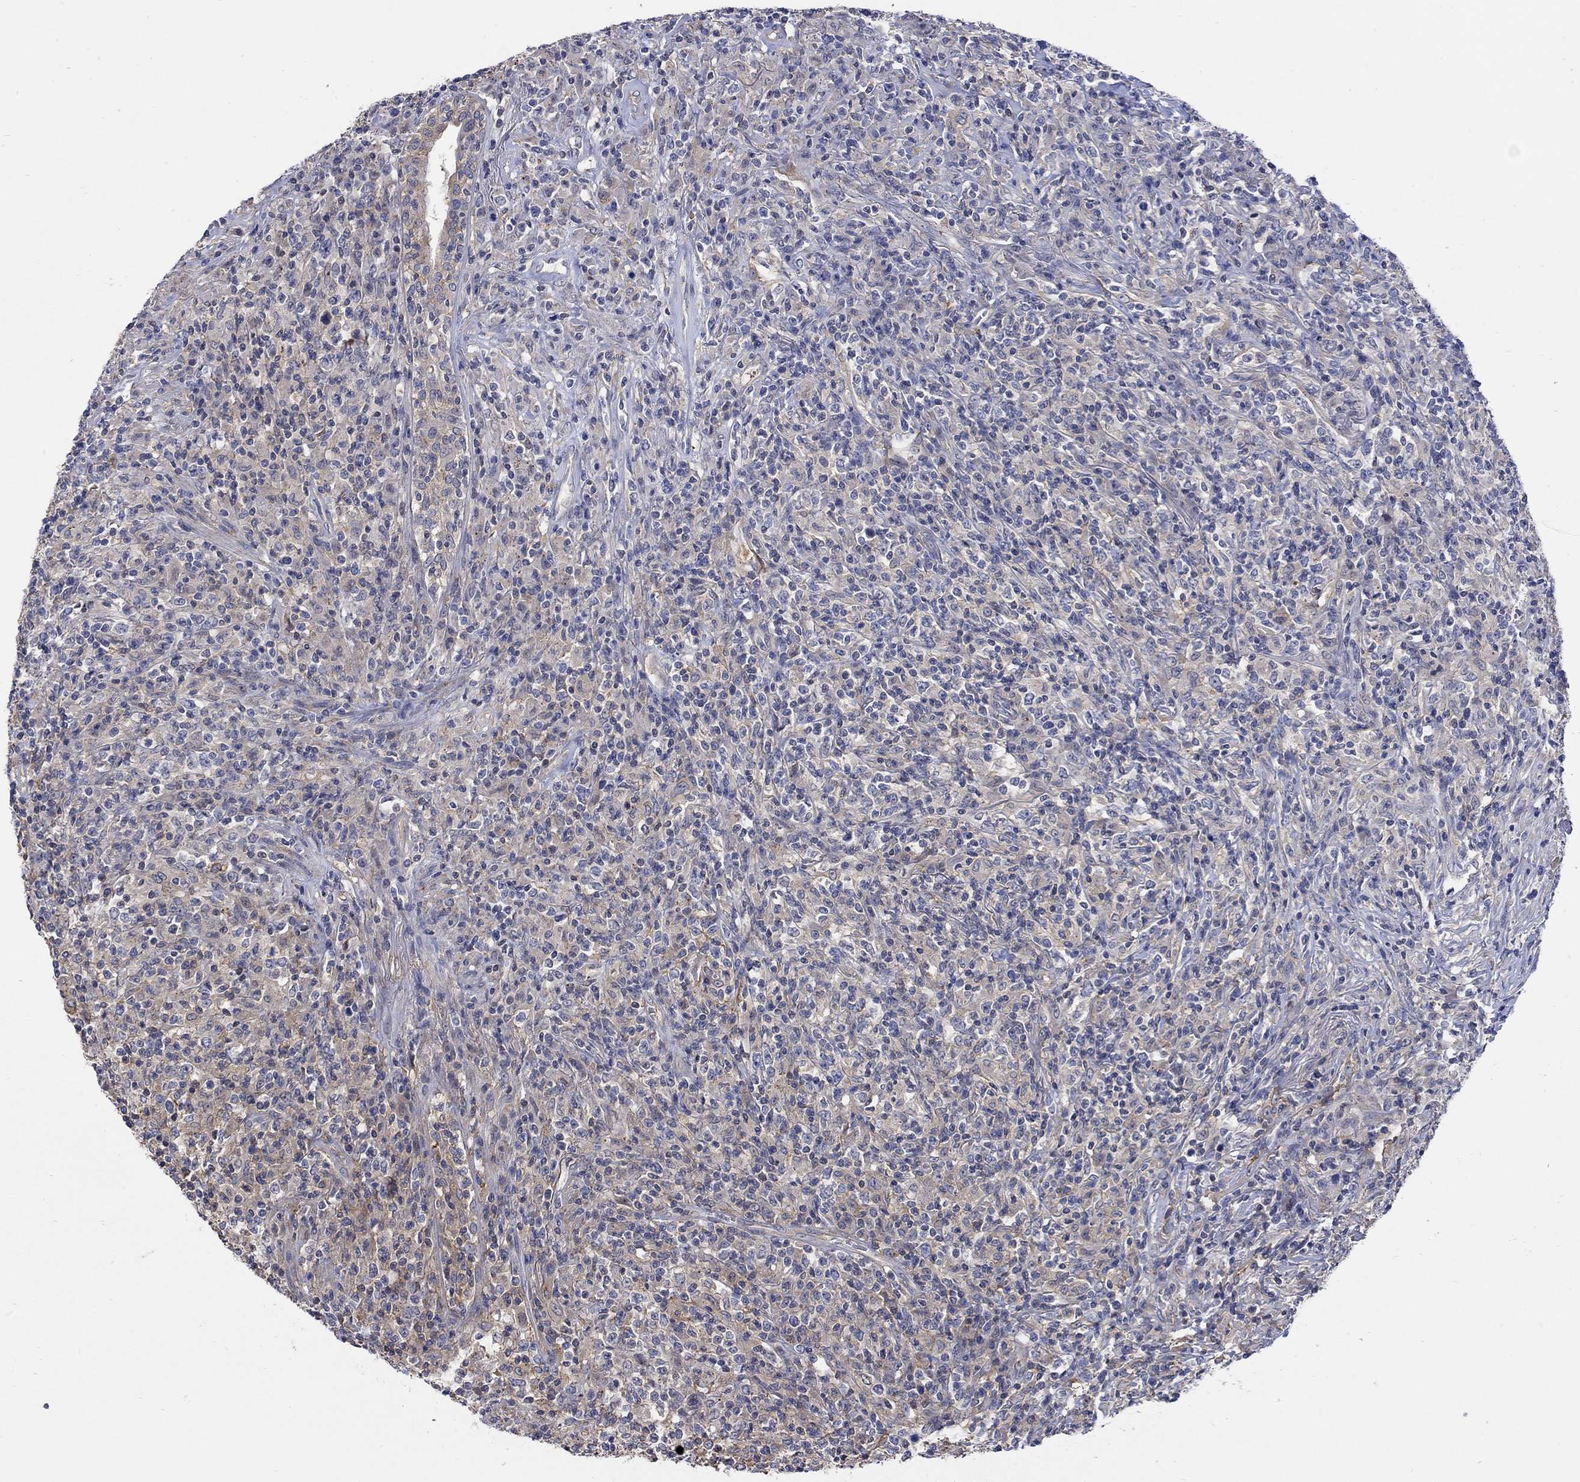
{"staining": {"intensity": "weak", "quantity": "25%-75%", "location": "cytoplasmic/membranous"}, "tissue": "lymphoma", "cell_type": "Tumor cells", "image_type": "cancer", "snomed": [{"axis": "morphology", "description": "Malignant lymphoma, non-Hodgkin's type, High grade"}, {"axis": "topography", "description": "Lung"}], "caption": "About 25%-75% of tumor cells in human high-grade malignant lymphoma, non-Hodgkin's type demonstrate weak cytoplasmic/membranous protein staining as visualized by brown immunohistochemical staining.", "gene": "TEKT3", "patient": {"sex": "male", "age": 79}}